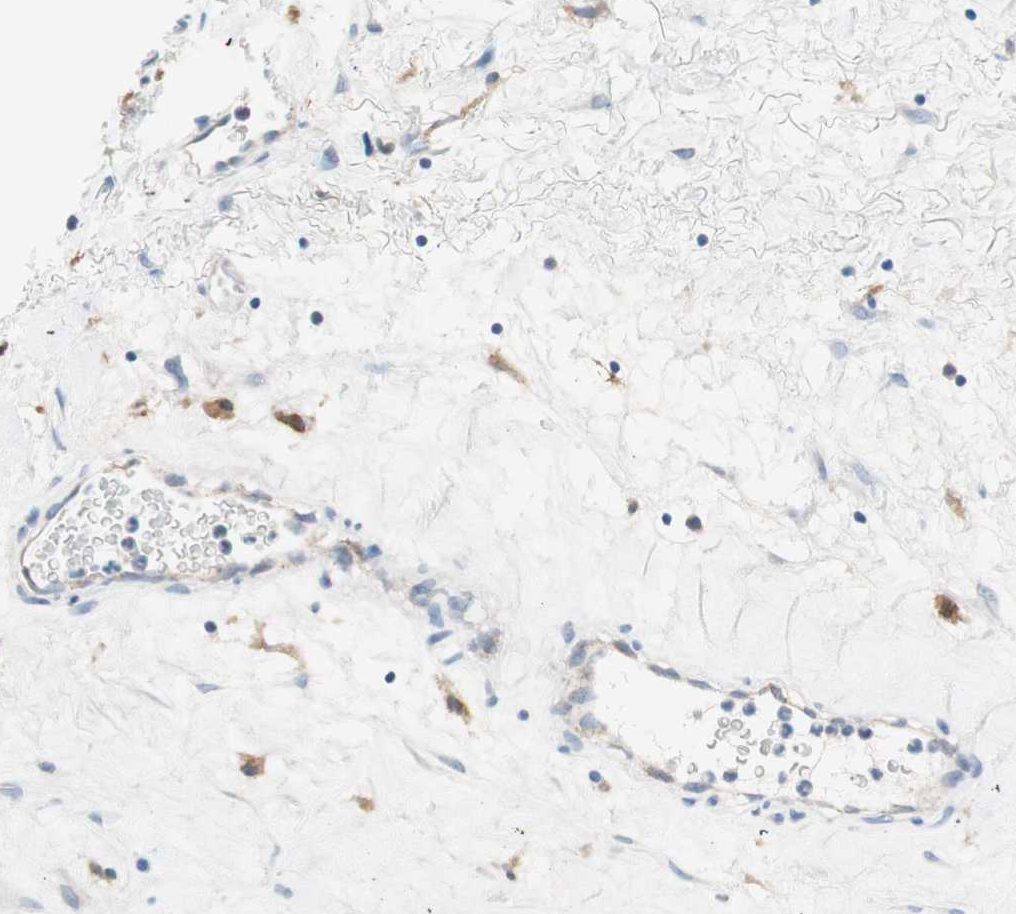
{"staining": {"intensity": "negative", "quantity": "none", "location": "none"}, "tissue": "liver cancer", "cell_type": "Tumor cells", "image_type": "cancer", "snomed": [{"axis": "morphology", "description": "Cholangiocarcinoma"}, {"axis": "topography", "description": "Liver"}], "caption": "Immunohistochemical staining of human liver cholangiocarcinoma reveals no significant staining in tumor cells.", "gene": "GLUL", "patient": {"sex": "female", "age": 65}}